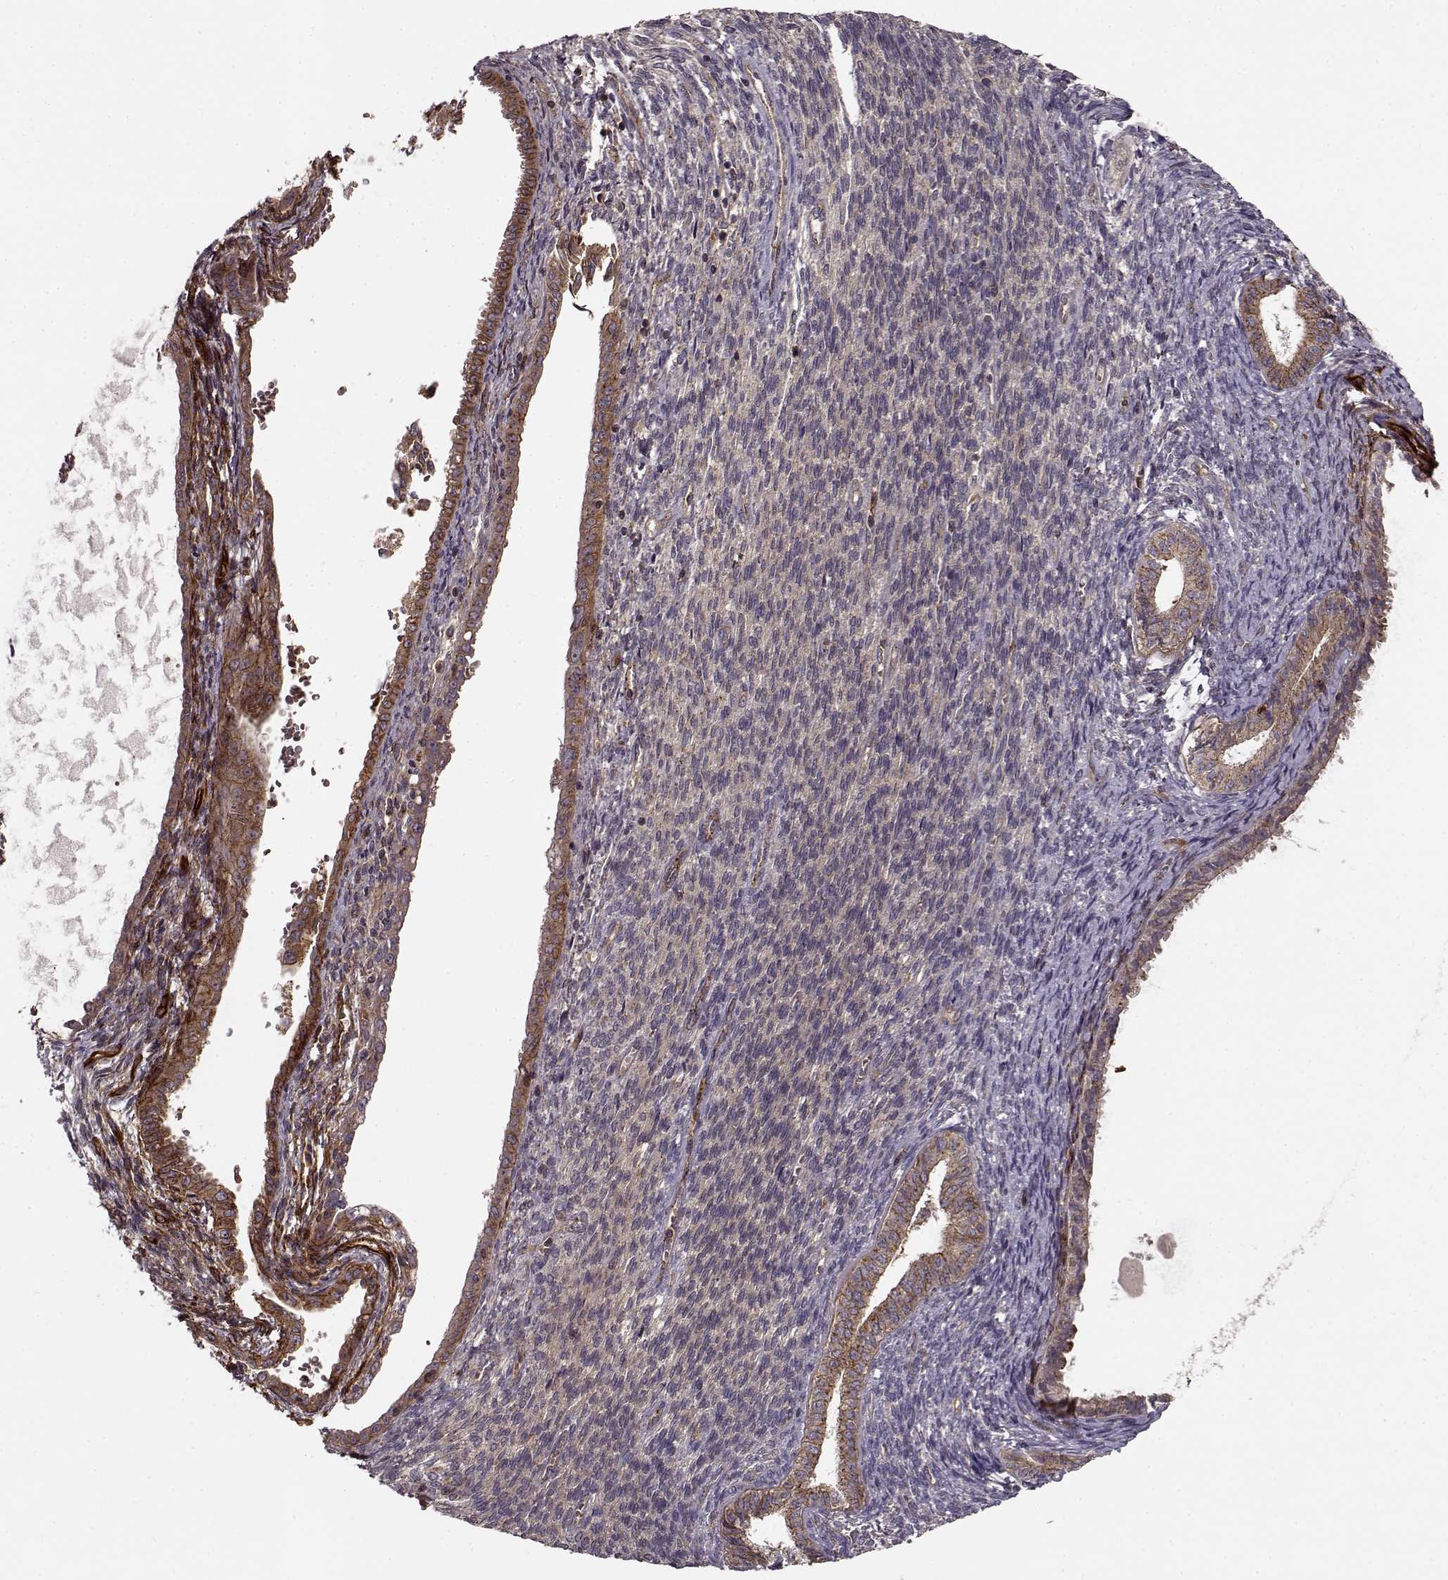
{"staining": {"intensity": "moderate", "quantity": ">75%", "location": "cytoplasmic/membranous"}, "tissue": "endometrial cancer", "cell_type": "Tumor cells", "image_type": "cancer", "snomed": [{"axis": "morphology", "description": "Adenocarcinoma, NOS"}, {"axis": "topography", "description": "Endometrium"}], "caption": "Immunohistochemical staining of human endometrial cancer exhibits moderate cytoplasmic/membranous protein staining in about >75% of tumor cells.", "gene": "IFRD2", "patient": {"sex": "female", "age": 86}}